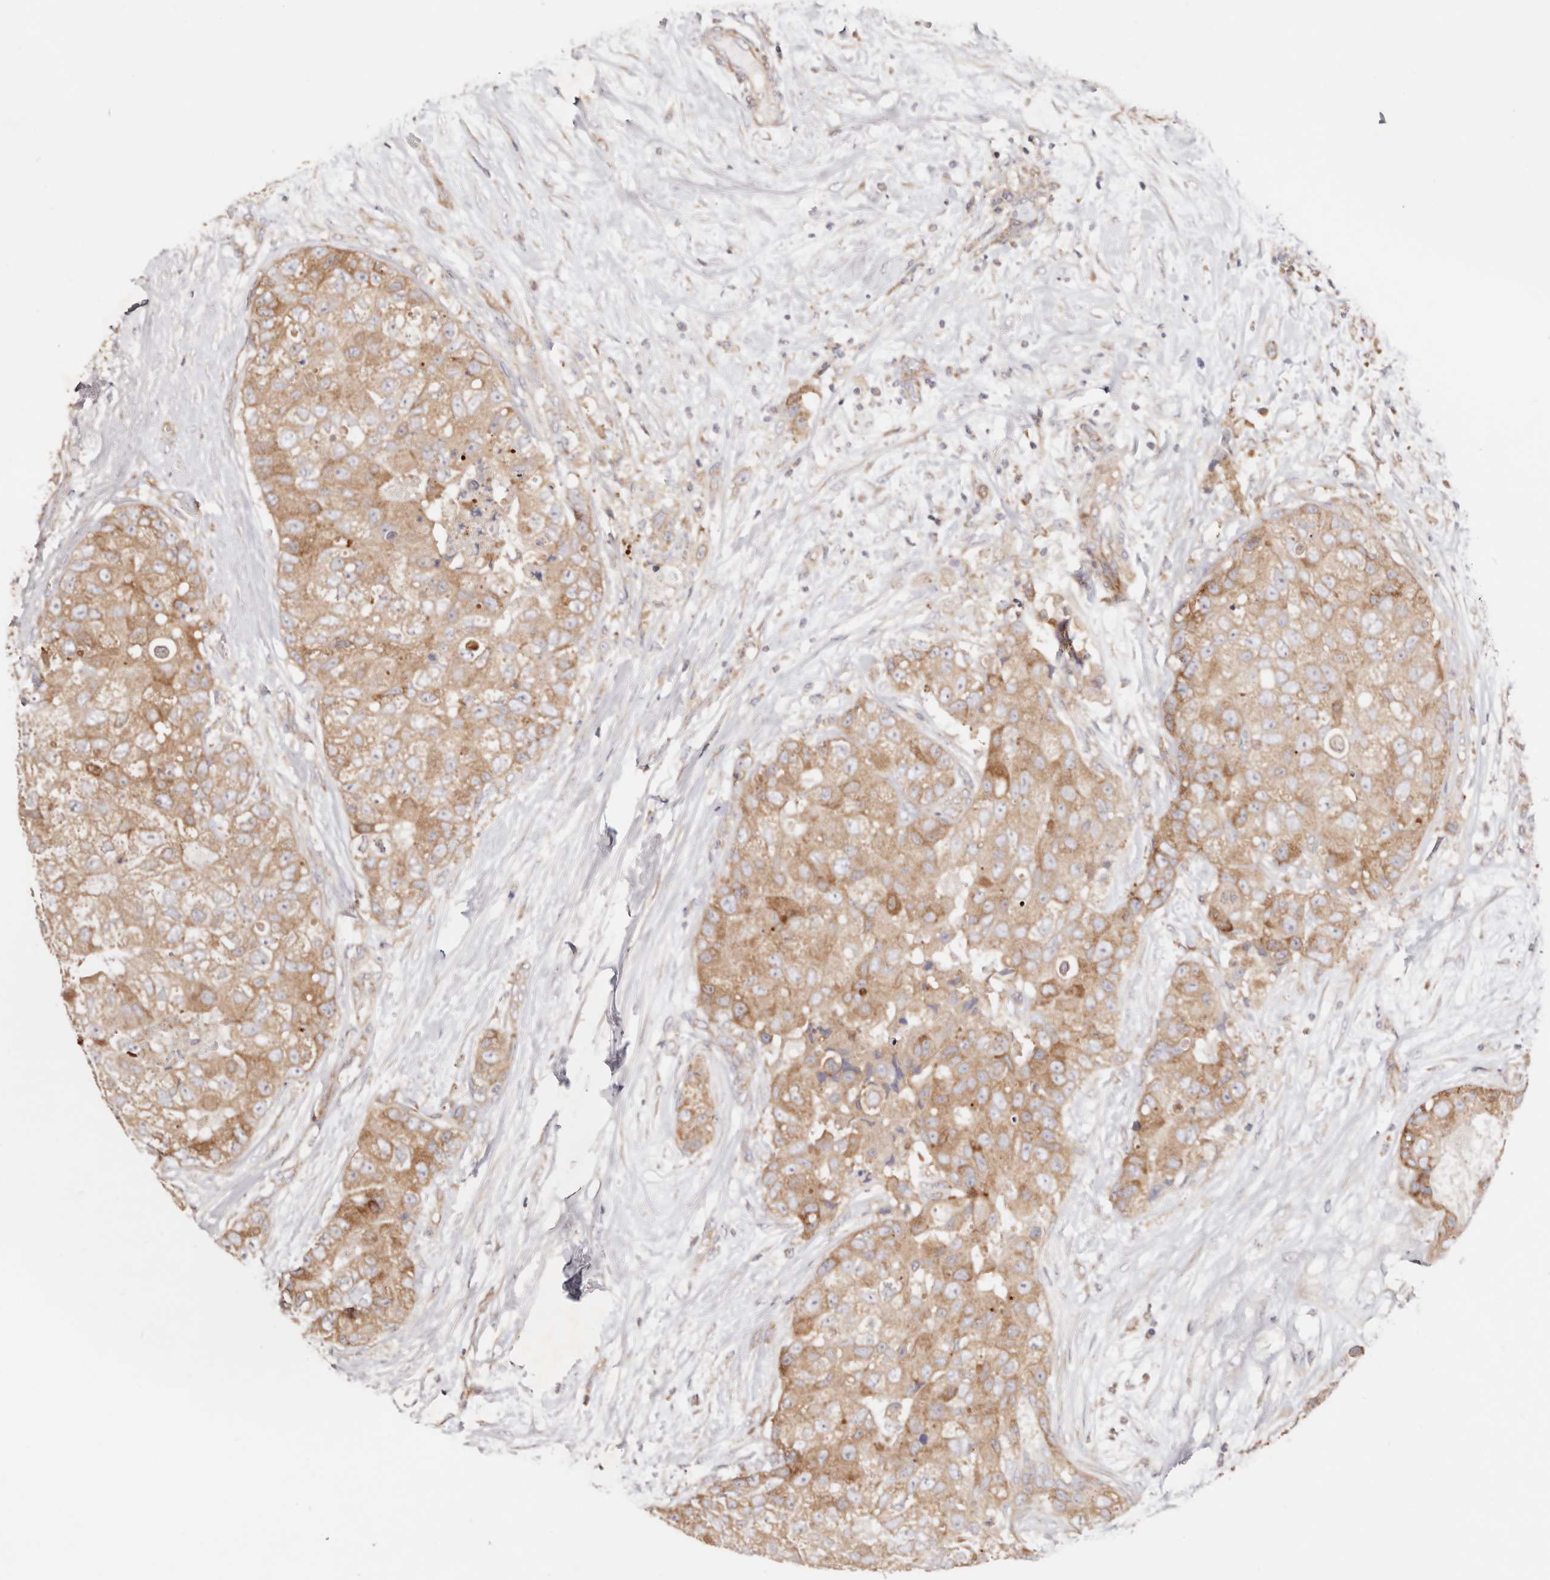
{"staining": {"intensity": "moderate", "quantity": ">75%", "location": "cytoplasmic/membranous"}, "tissue": "breast cancer", "cell_type": "Tumor cells", "image_type": "cancer", "snomed": [{"axis": "morphology", "description": "Duct carcinoma"}, {"axis": "topography", "description": "Breast"}], "caption": "Moderate cytoplasmic/membranous expression for a protein is appreciated in approximately >75% of tumor cells of breast cancer using IHC.", "gene": "GNA13", "patient": {"sex": "female", "age": 62}}